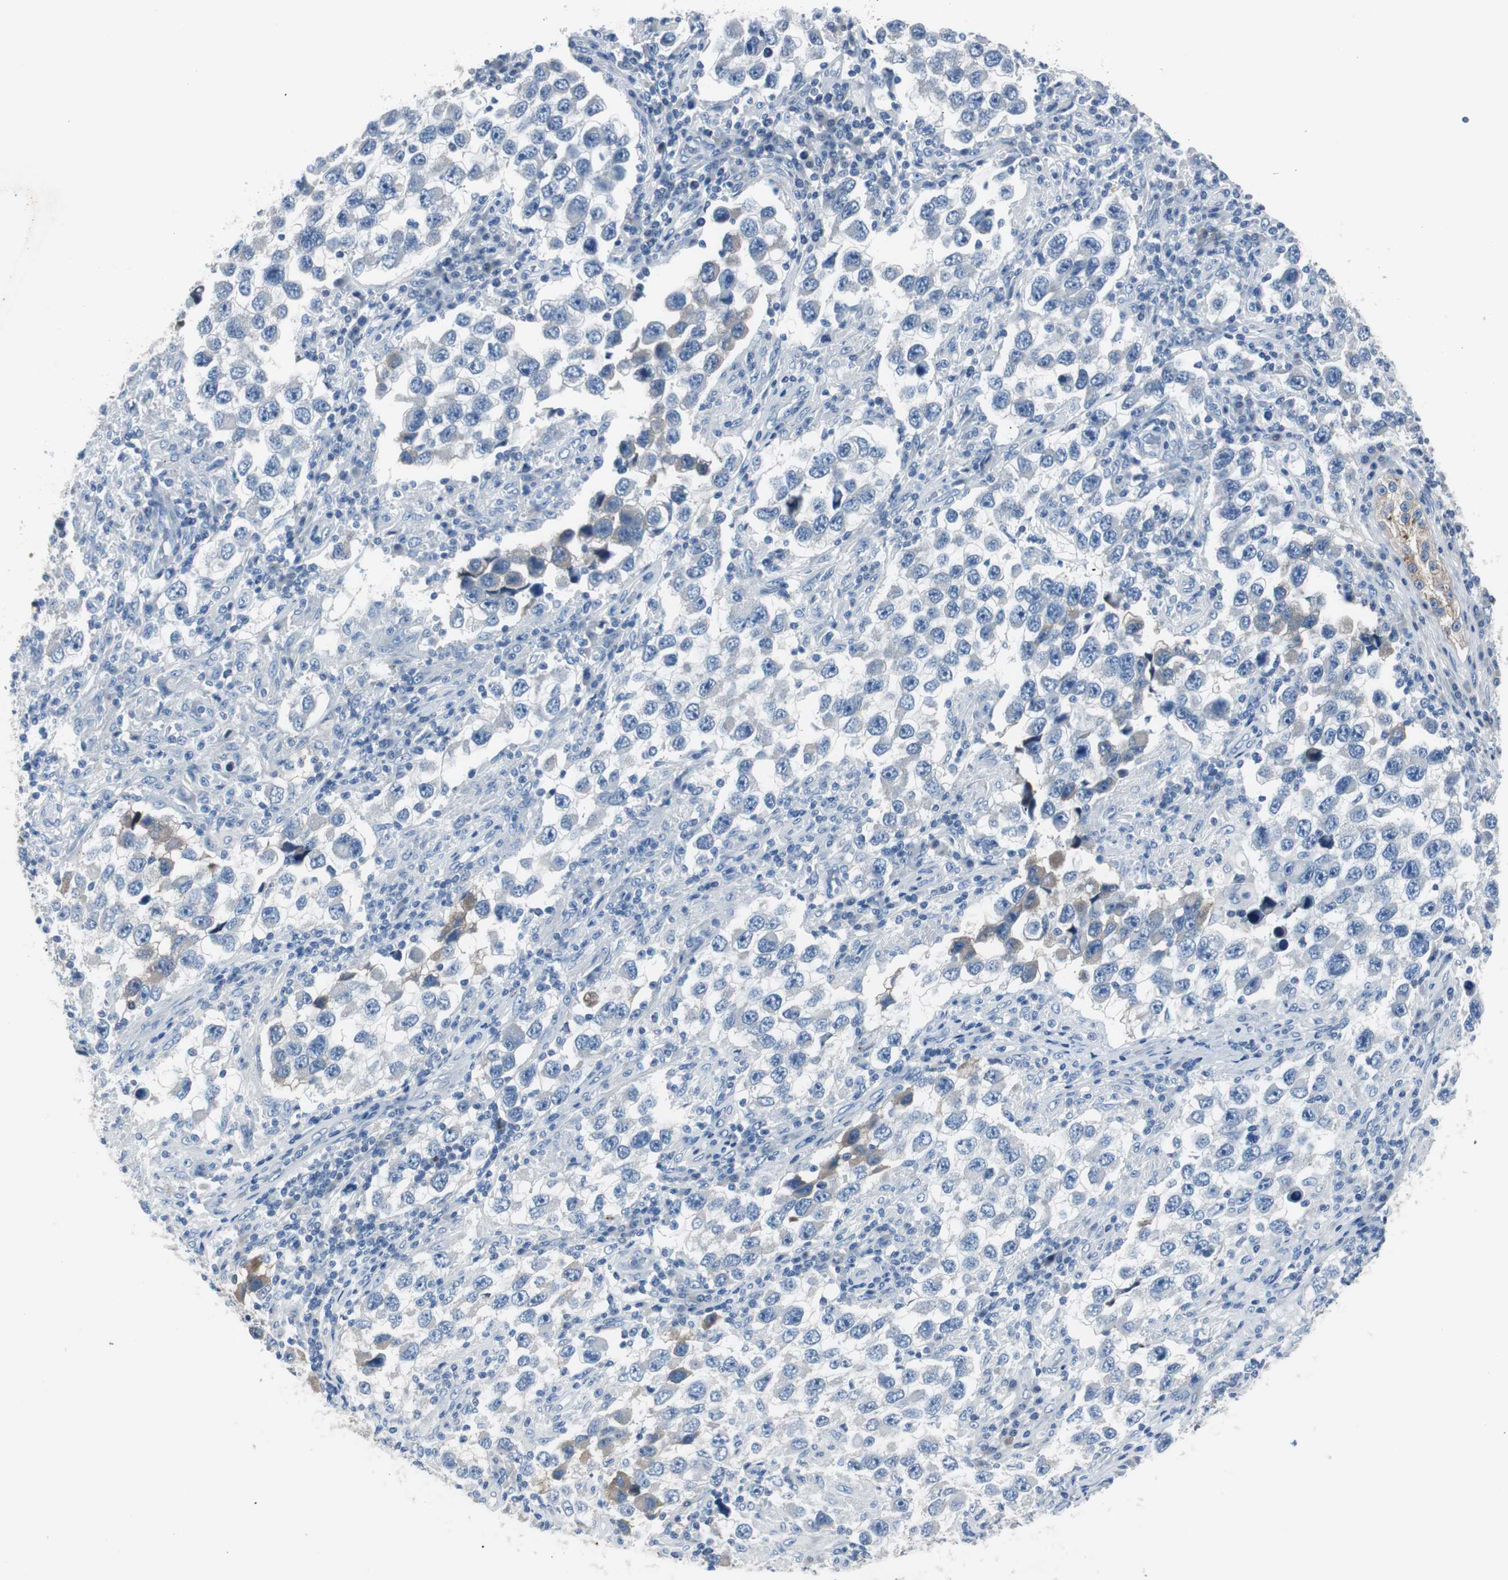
{"staining": {"intensity": "negative", "quantity": "none", "location": "none"}, "tissue": "testis cancer", "cell_type": "Tumor cells", "image_type": "cancer", "snomed": [{"axis": "morphology", "description": "Carcinoma, Embryonal, NOS"}, {"axis": "topography", "description": "Testis"}], "caption": "IHC image of neoplastic tissue: testis embryonal carcinoma stained with DAB (3,3'-diaminobenzidine) demonstrates no significant protein staining in tumor cells.", "gene": "SERPINF1", "patient": {"sex": "male", "age": 21}}